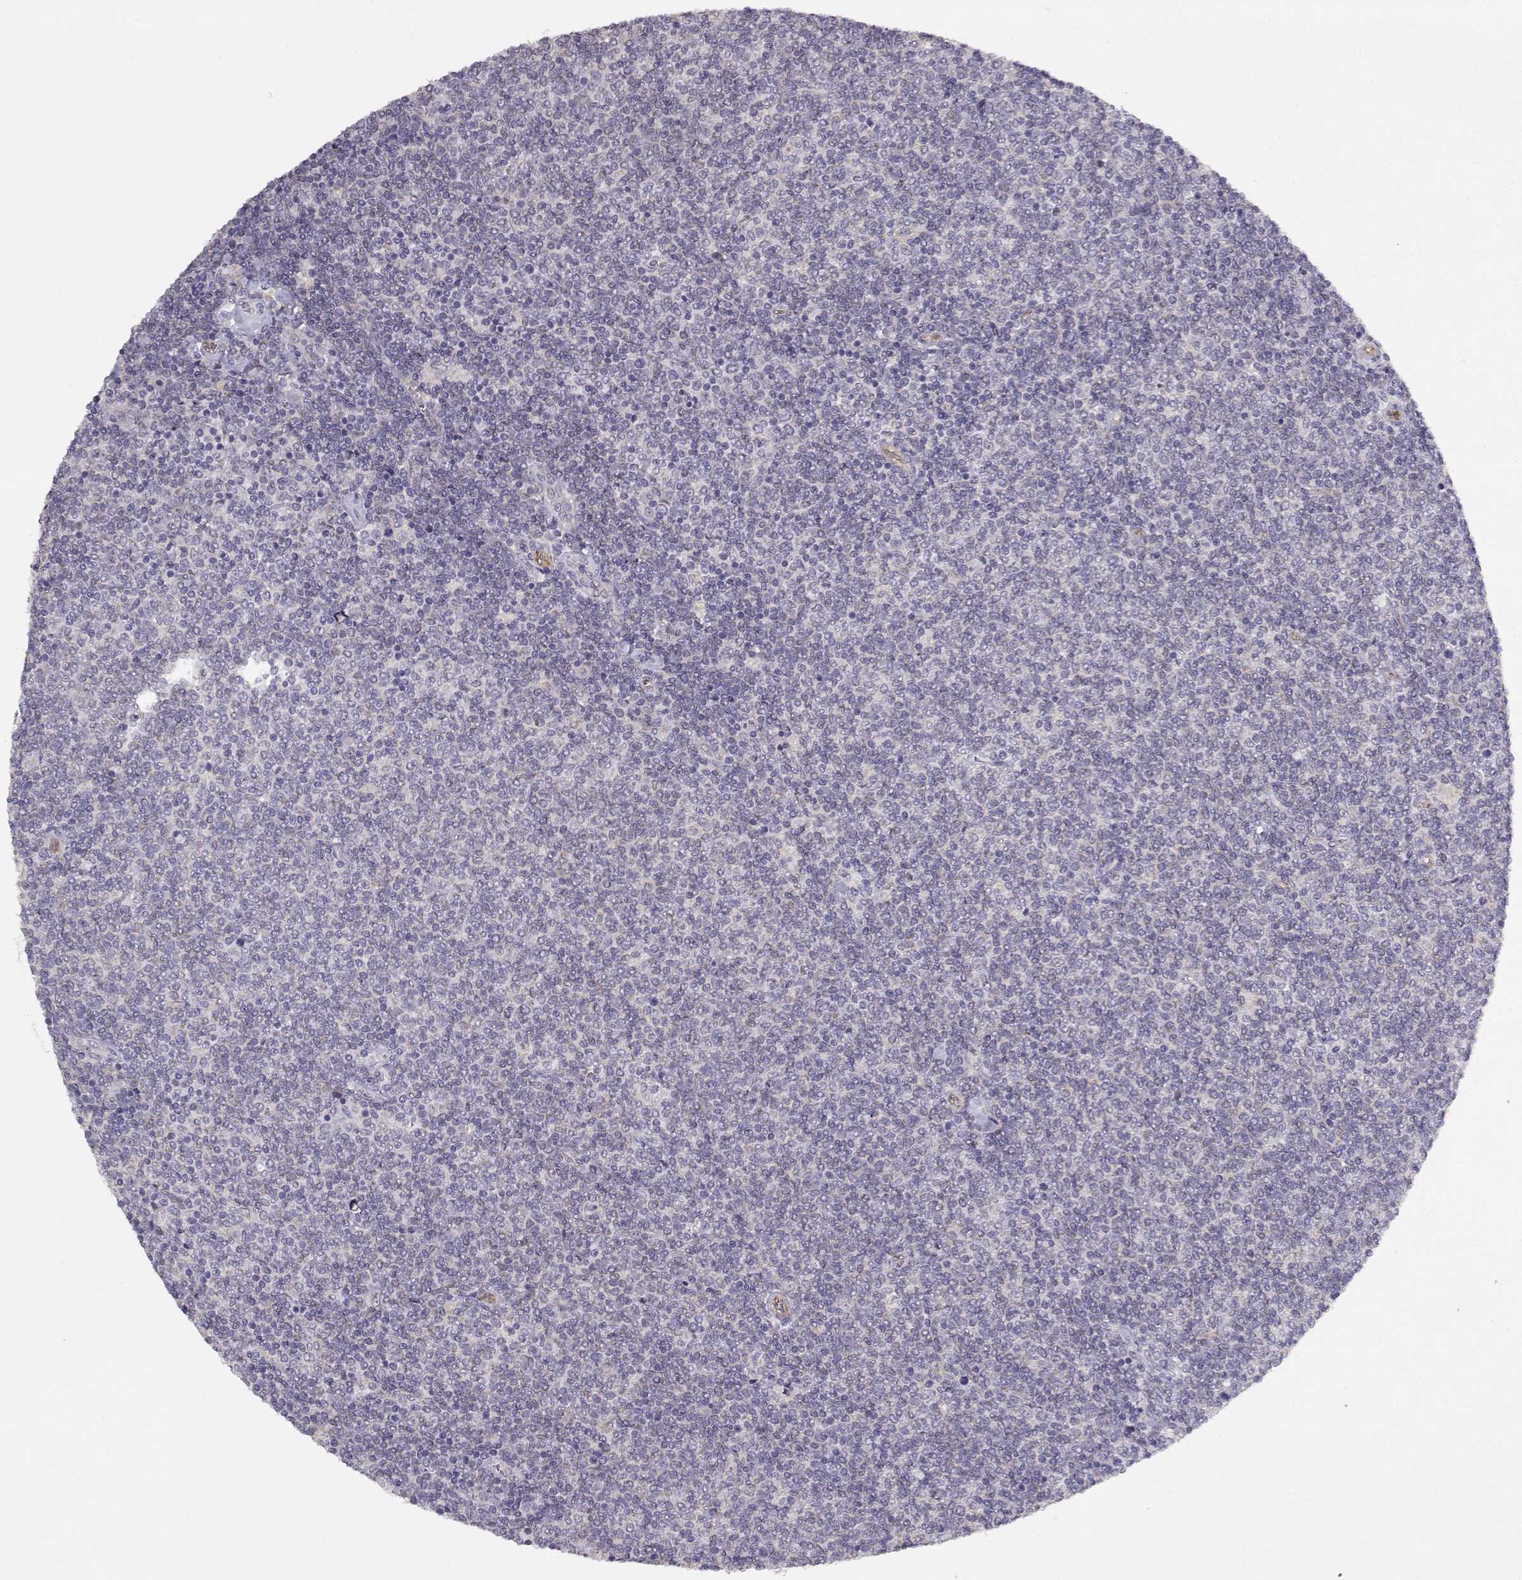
{"staining": {"intensity": "negative", "quantity": "none", "location": "none"}, "tissue": "lymphoma", "cell_type": "Tumor cells", "image_type": "cancer", "snomed": [{"axis": "morphology", "description": "Malignant lymphoma, non-Hodgkin's type, Low grade"}, {"axis": "topography", "description": "Lymph node"}], "caption": "An immunohistochemistry (IHC) micrograph of malignant lymphoma, non-Hodgkin's type (low-grade) is shown. There is no staining in tumor cells of malignant lymphoma, non-Hodgkin's type (low-grade). (Stains: DAB (3,3'-diaminobenzidine) immunohistochemistry (IHC) with hematoxylin counter stain, Microscopy: brightfield microscopy at high magnification).", "gene": "BMX", "patient": {"sex": "male", "age": 52}}